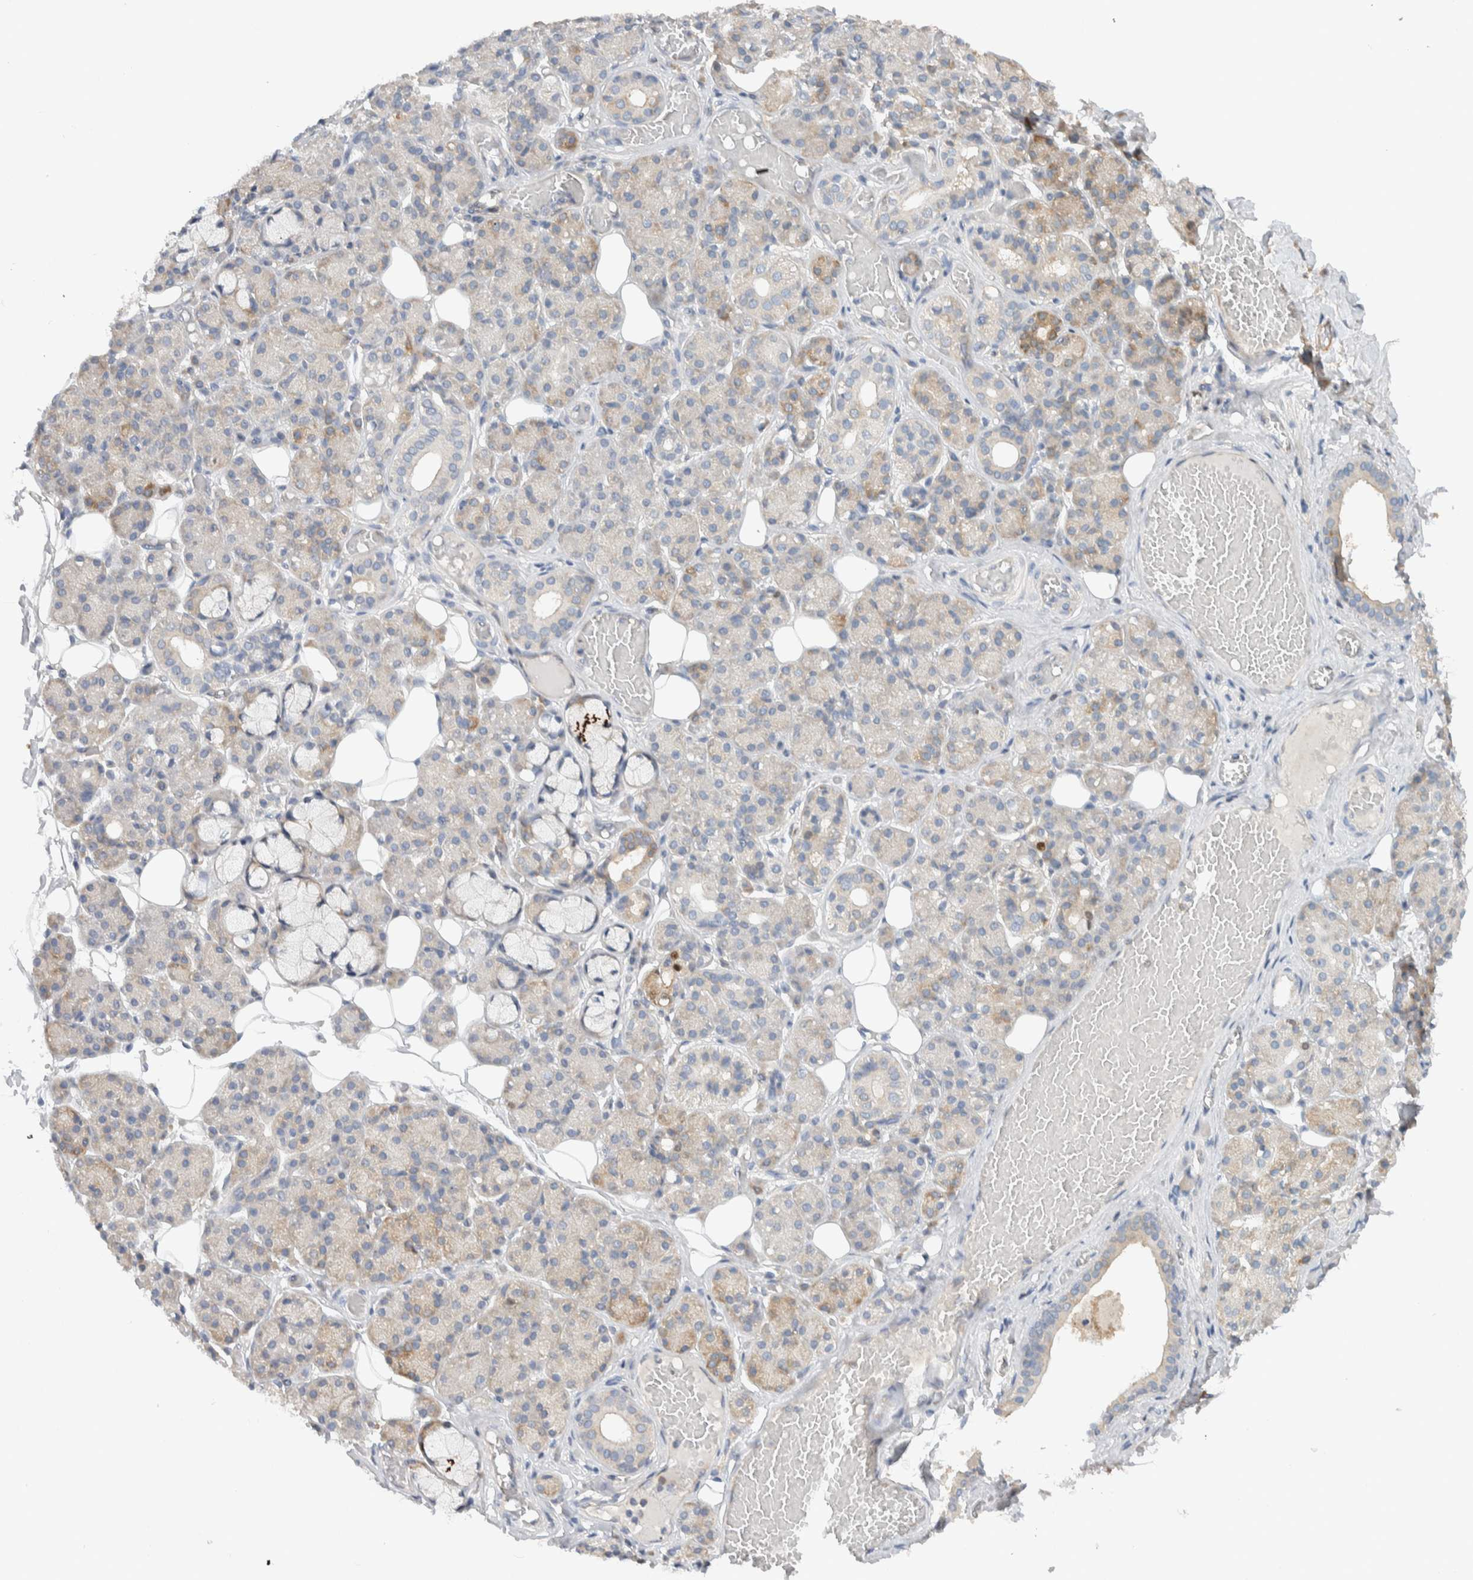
{"staining": {"intensity": "weak", "quantity": "<25%", "location": "cytoplasmic/membranous"}, "tissue": "salivary gland", "cell_type": "Glandular cells", "image_type": "normal", "snomed": [{"axis": "morphology", "description": "Normal tissue, NOS"}, {"axis": "topography", "description": "Salivary gland"}], "caption": "Immunohistochemistry micrograph of normal salivary gland: human salivary gland stained with DAB (3,3'-diaminobenzidine) demonstrates no significant protein positivity in glandular cells. (DAB IHC with hematoxylin counter stain).", "gene": "NFKB2", "patient": {"sex": "male", "age": 63}}